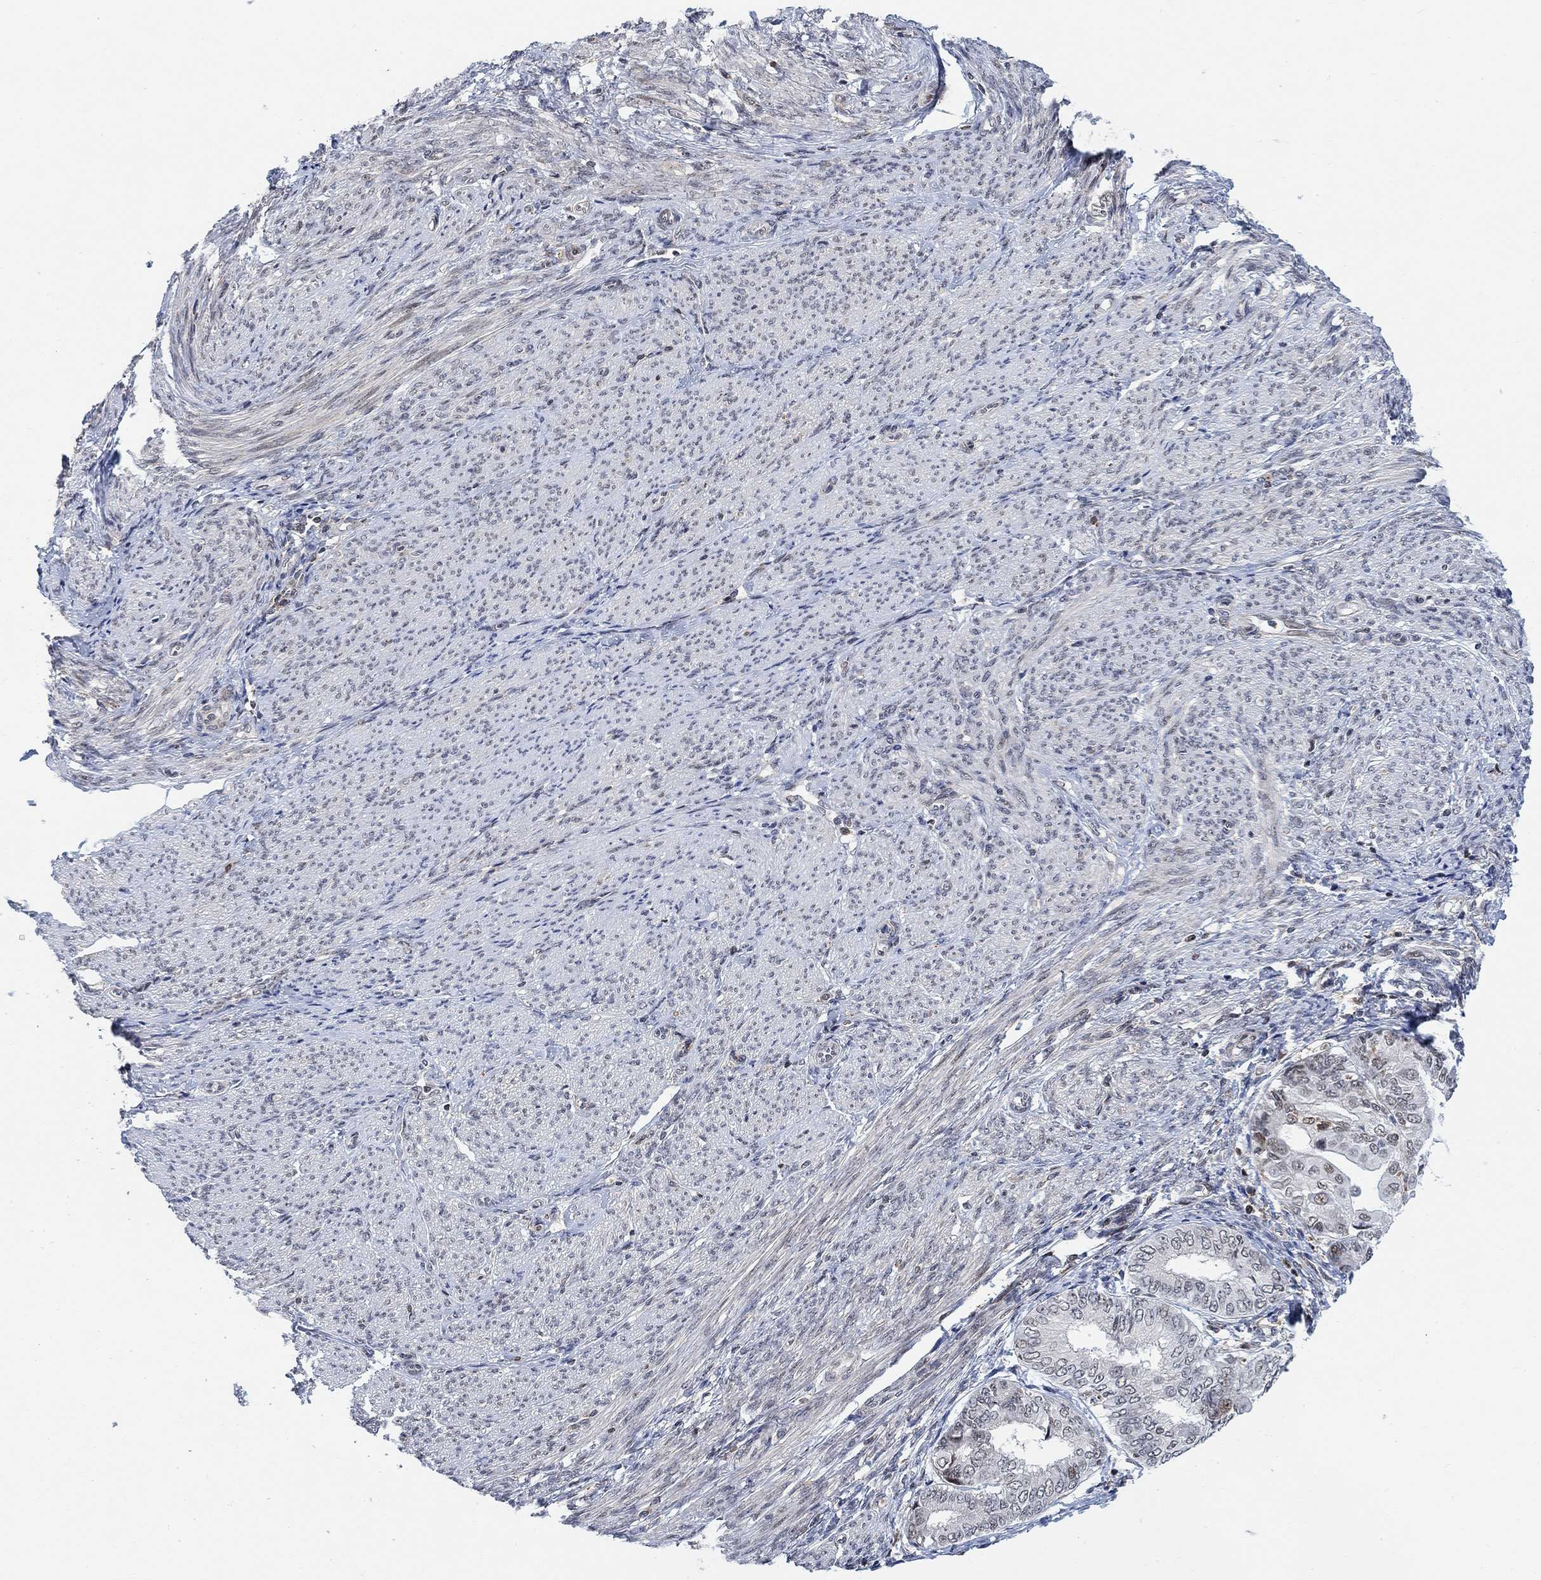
{"staining": {"intensity": "moderate", "quantity": "<25%", "location": "nuclear"}, "tissue": "endometrial cancer", "cell_type": "Tumor cells", "image_type": "cancer", "snomed": [{"axis": "morphology", "description": "Adenocarcinoma, NOS"}, {"axis": "topography", "description": "Endometrium"}], "caption": "This is an image of immunohistochemistry staining of endometrial cancer, which shows moderate positivity in the nuclear of tumor cells.", "gene": "PWWP2B", "patient": {"sex": "female", "age": 68}}